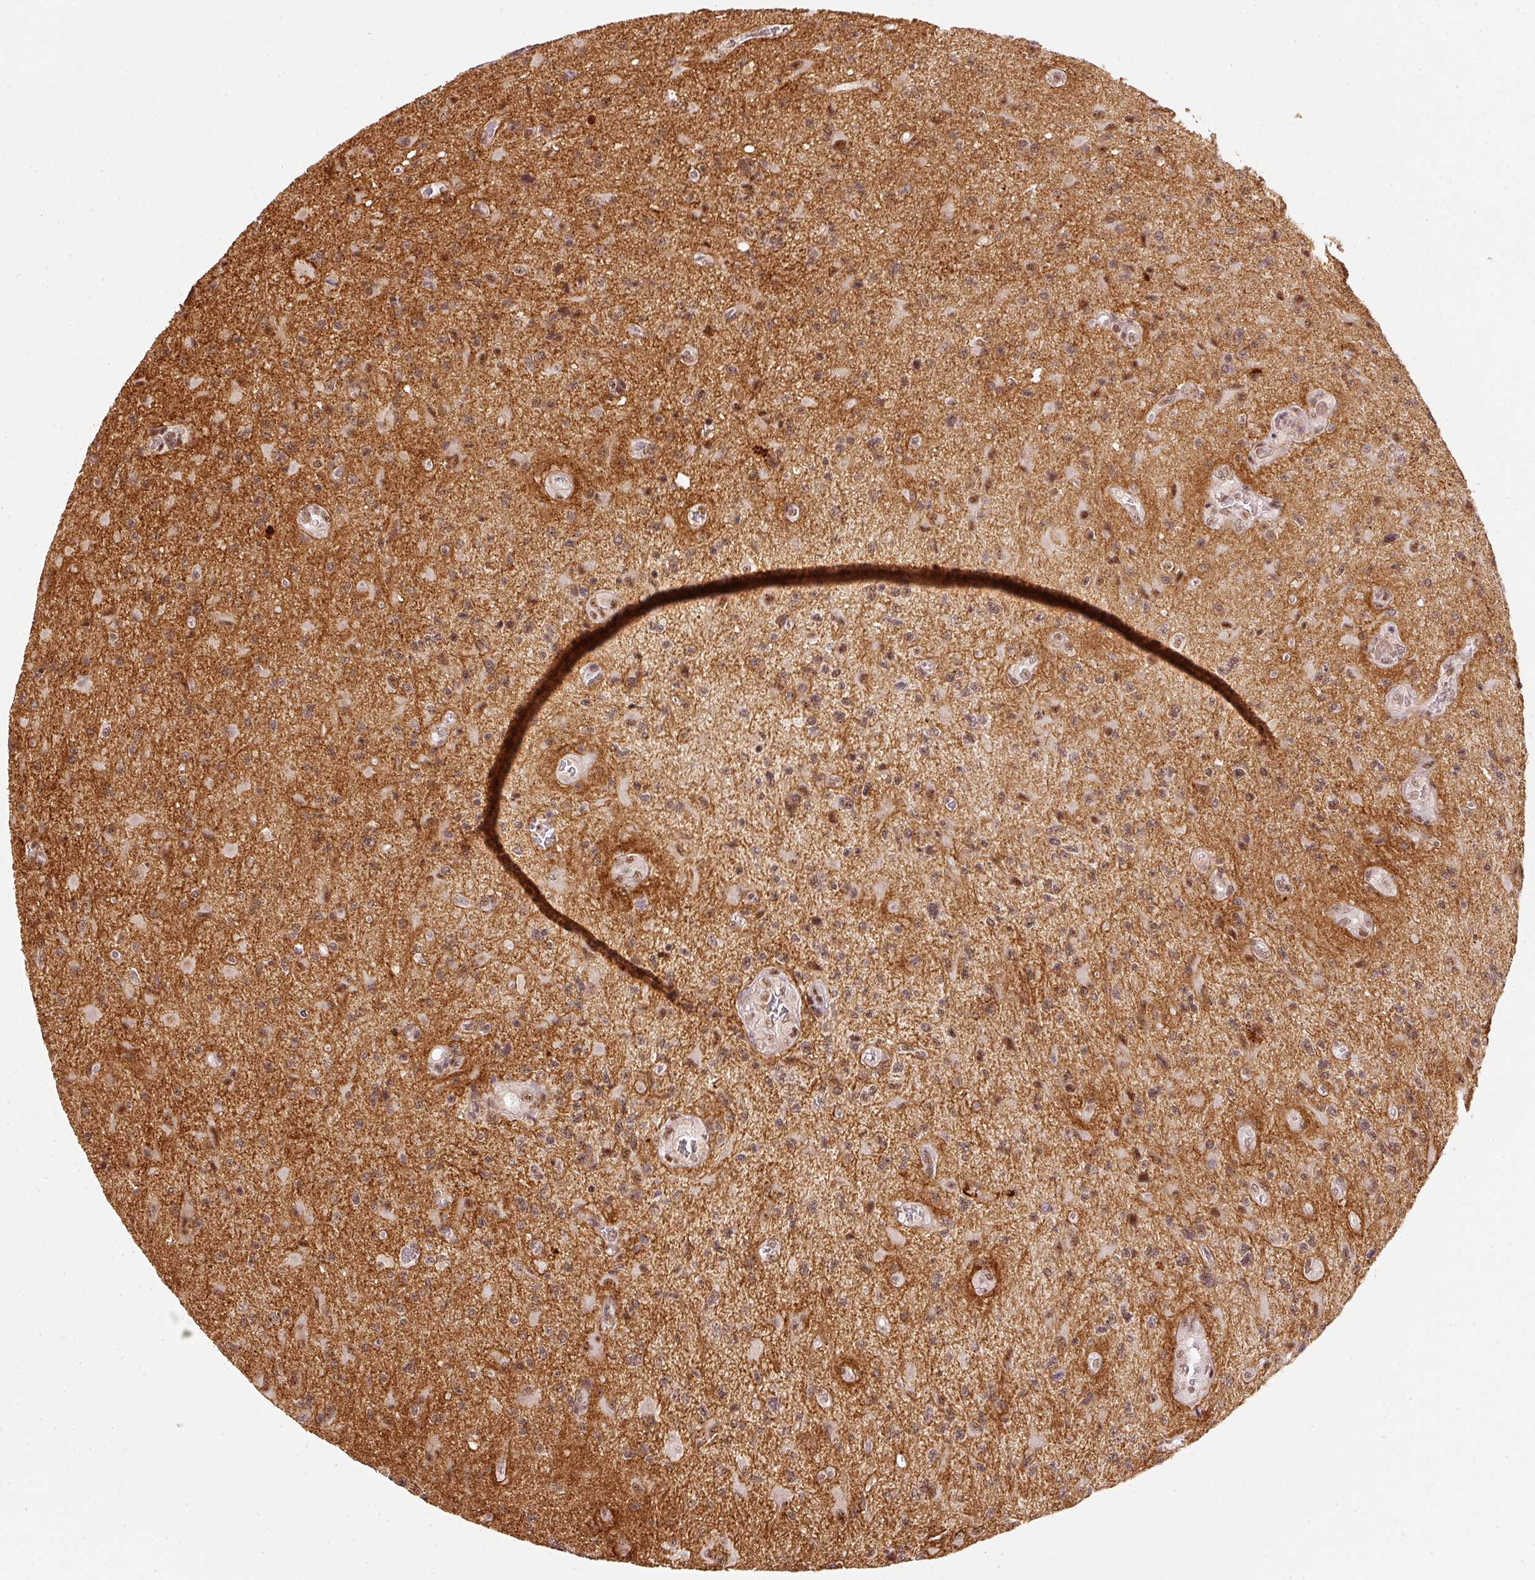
{"staining": {"intensity": "moderate", "quantity": "25%-75%", "location": "nuclear"}, "tissue": "glioma", "cell_type": "Tumor cells", "image_type": "cancer", "snomed": [{"axis": "morphology", "description": "Glioma, malignant, High grade"}, {"axis": "topography", "description": "Brain"}], "caption": "Glioma stained for a protein (brown) reveals moderate nuclear positive positivity in approximately 25%-75% of tumor cells.", "gene": "THOC6", "patient": {"sex": "male", "age": 67}}